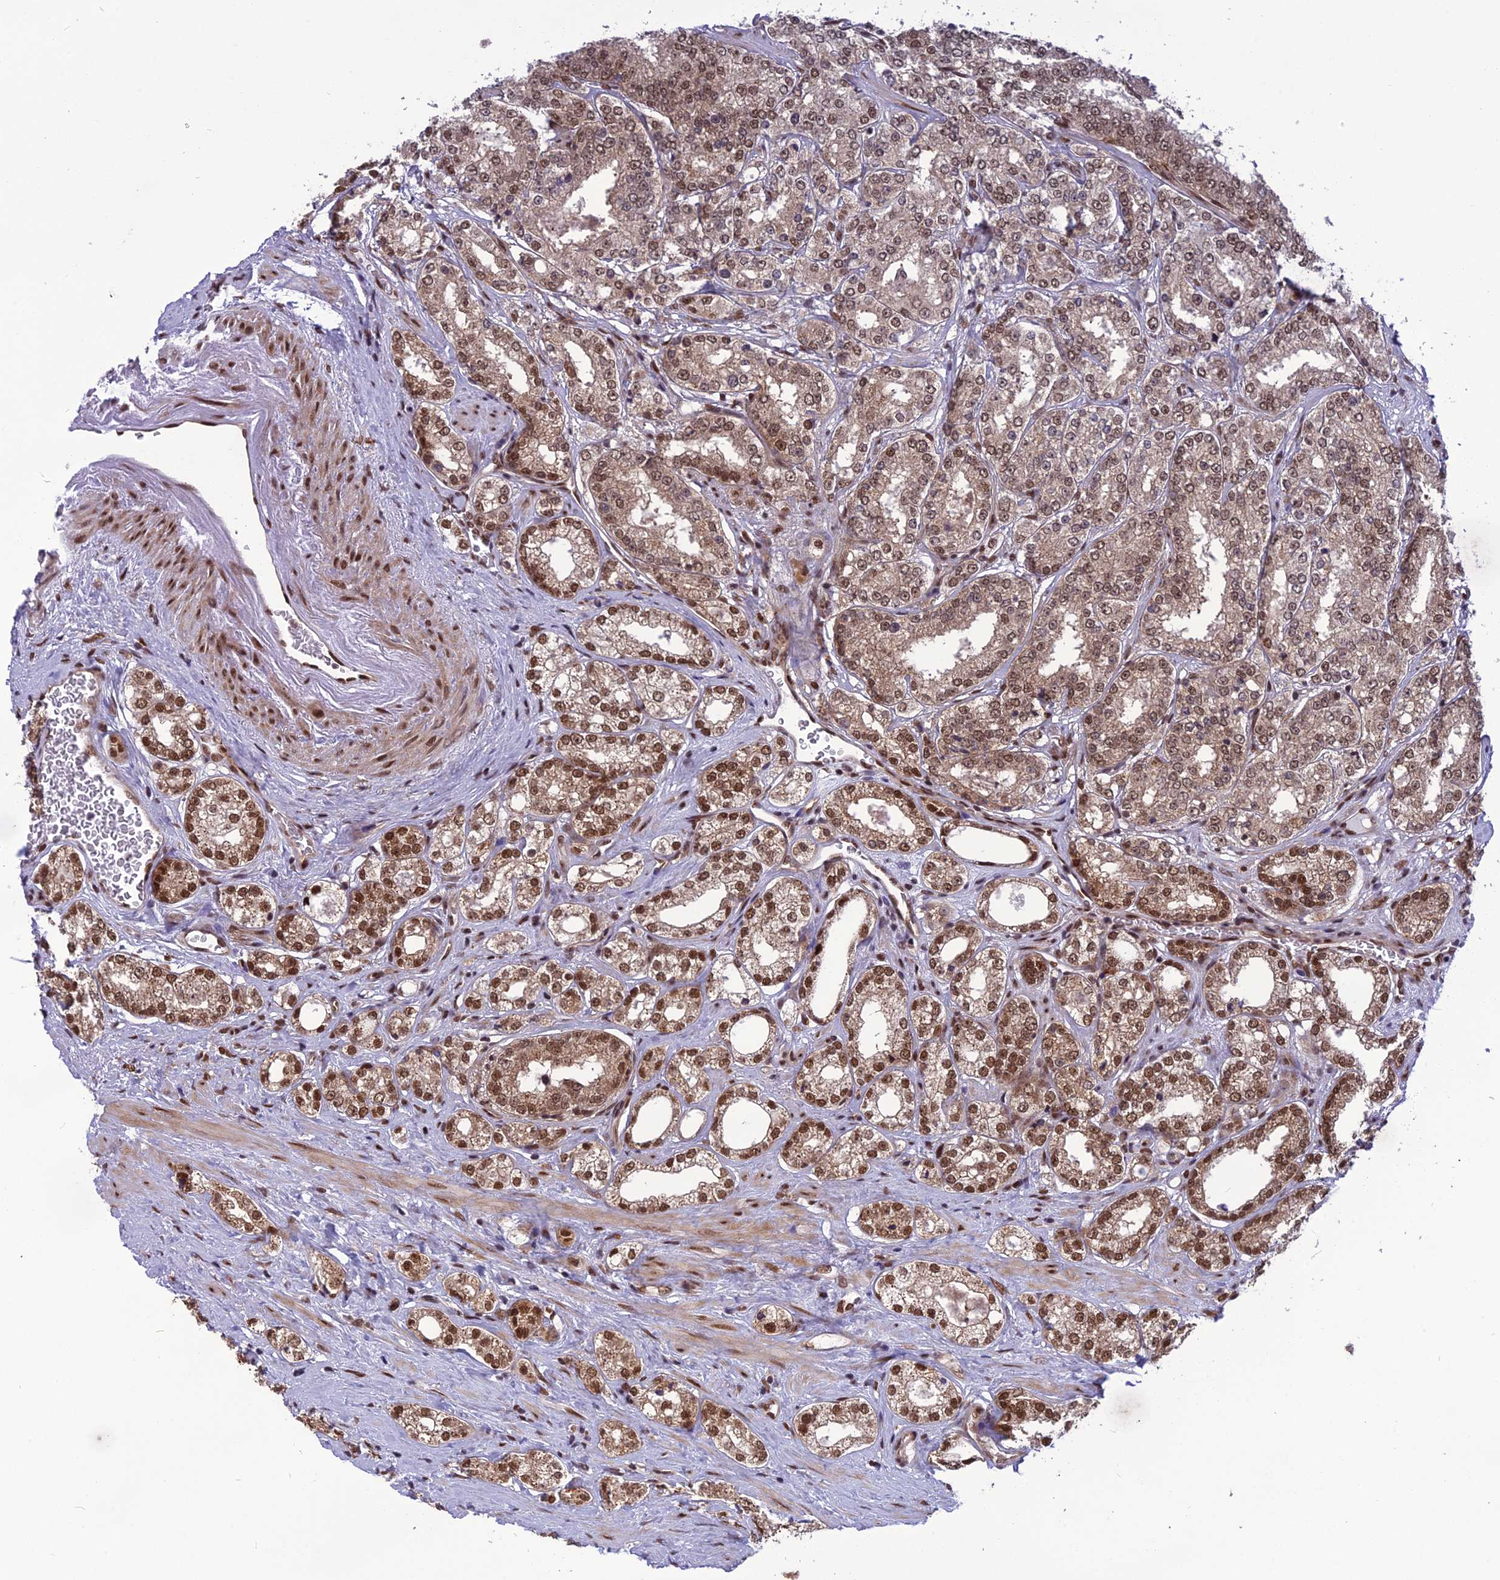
{"staining": {"intensity": "moderate", "quantity": ">75%", "location": "nuclear"}, "tissue": "prostate cancer", "cell_type": "Tumor cells", "image_type": "cancer", "snomed": [{"axis": "morphology", "description": "Normal tissue, NOS"}, {"axis": "morphology", "description": "Adenocarcinoma, High grade"}, {"axis": "topography", "description": "Prostate"}], "caption": "This is an image of immunohistochemistry (IHC) staining of prostate adenocarcinoma (high-grade), which shows moderate expression in the nuclear of tumor cells.", "gene": "RTRAF", "patient": {"sex": "male", "age": 83}}